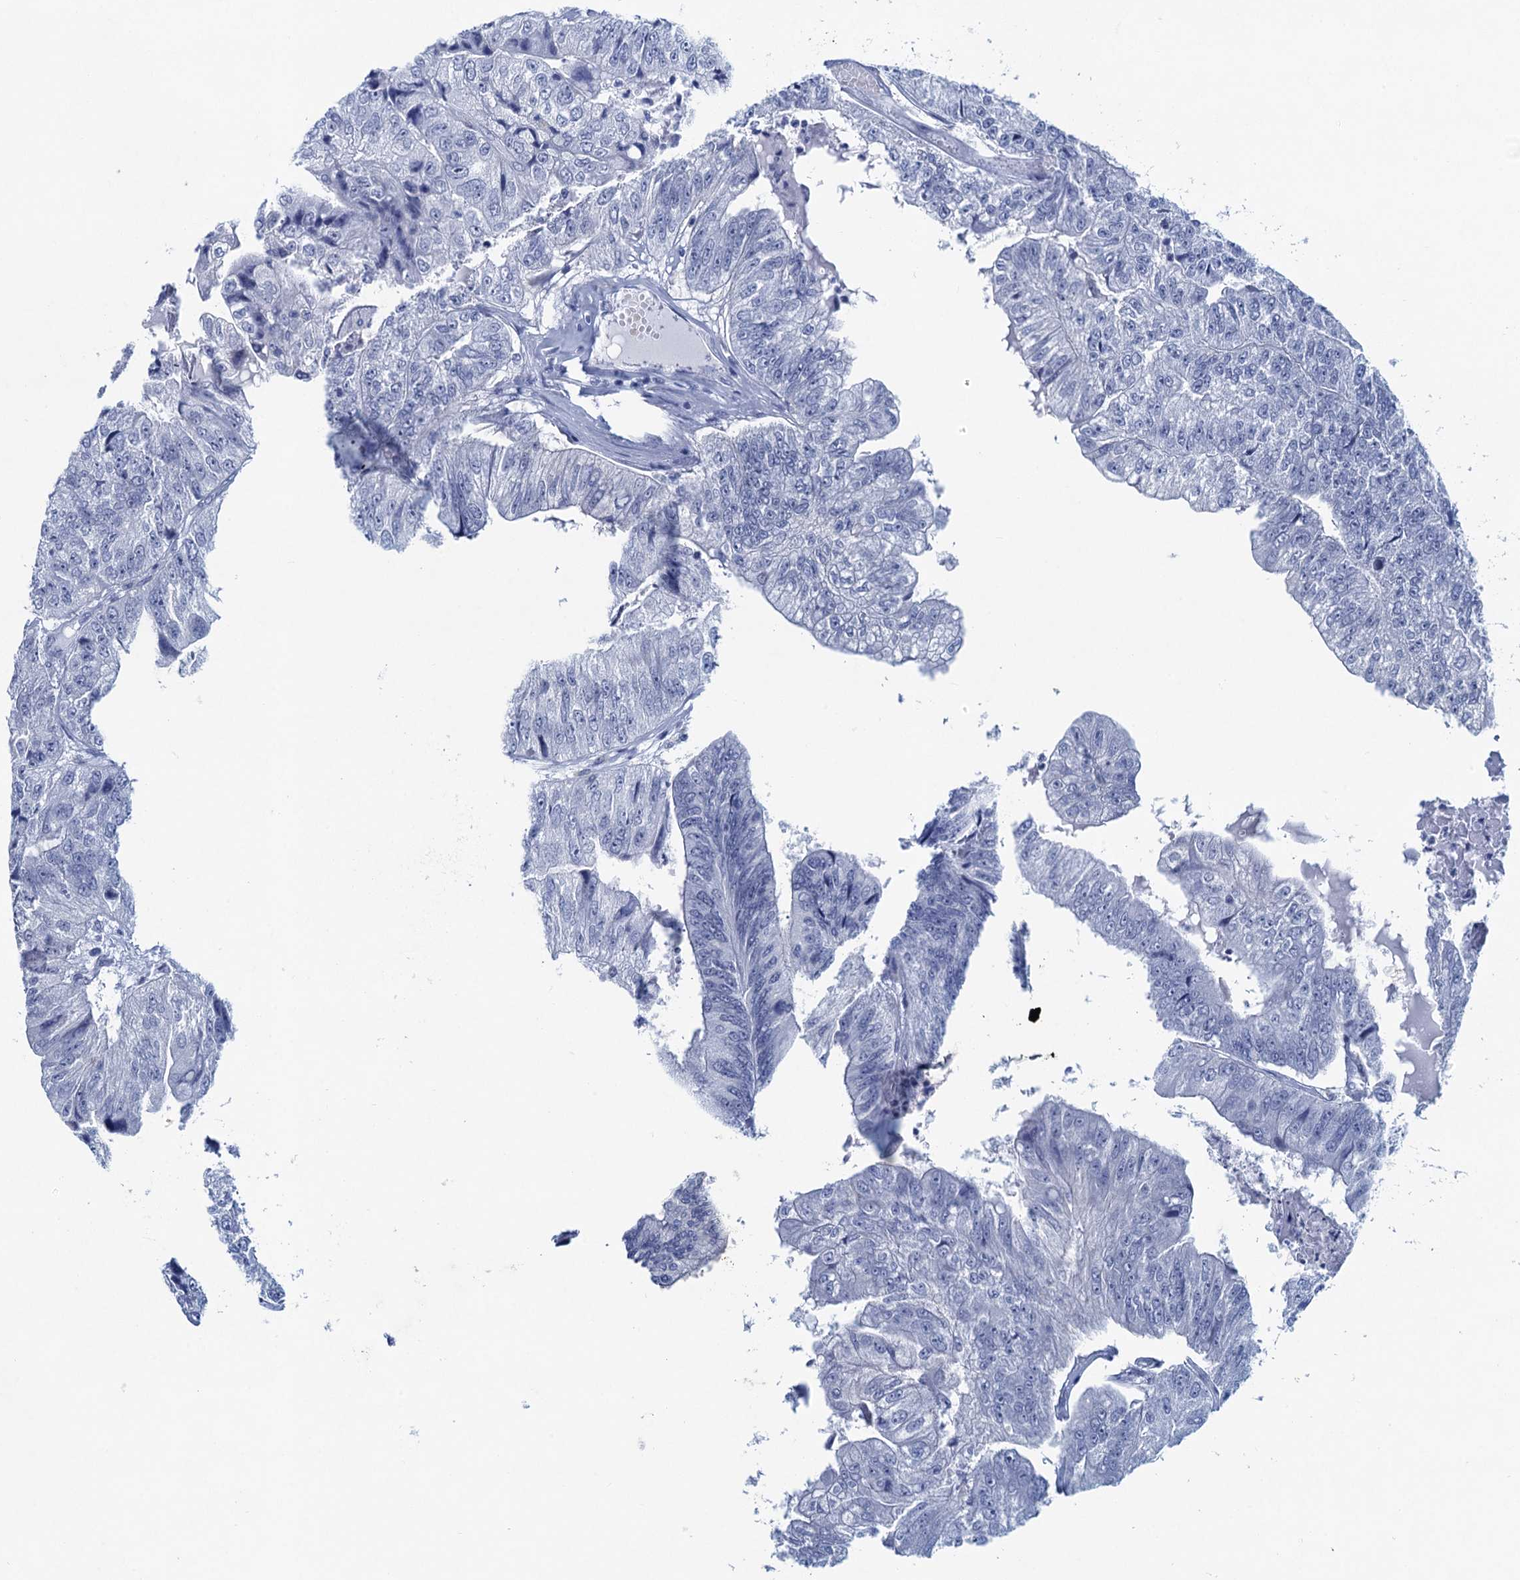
{"staining": {"intensity": "negative", "quantity": "none", "location": "none"}, "tissue": "colorectal cancer", "cell_type": "Tumor cells", "image_type": "cancer", "snomed": [{"axis": "morphology", "description": "Adenocarcinoma, NOS"}, {"axis": "topography", "description": "Colon"}], "caption": "Micrograph shows no significant protein expression in tumor cells of colorectal cancer (adenocarcinoma).", "gene": "HAPSTR1", "patient": {"sex": "female", "age": 67}}